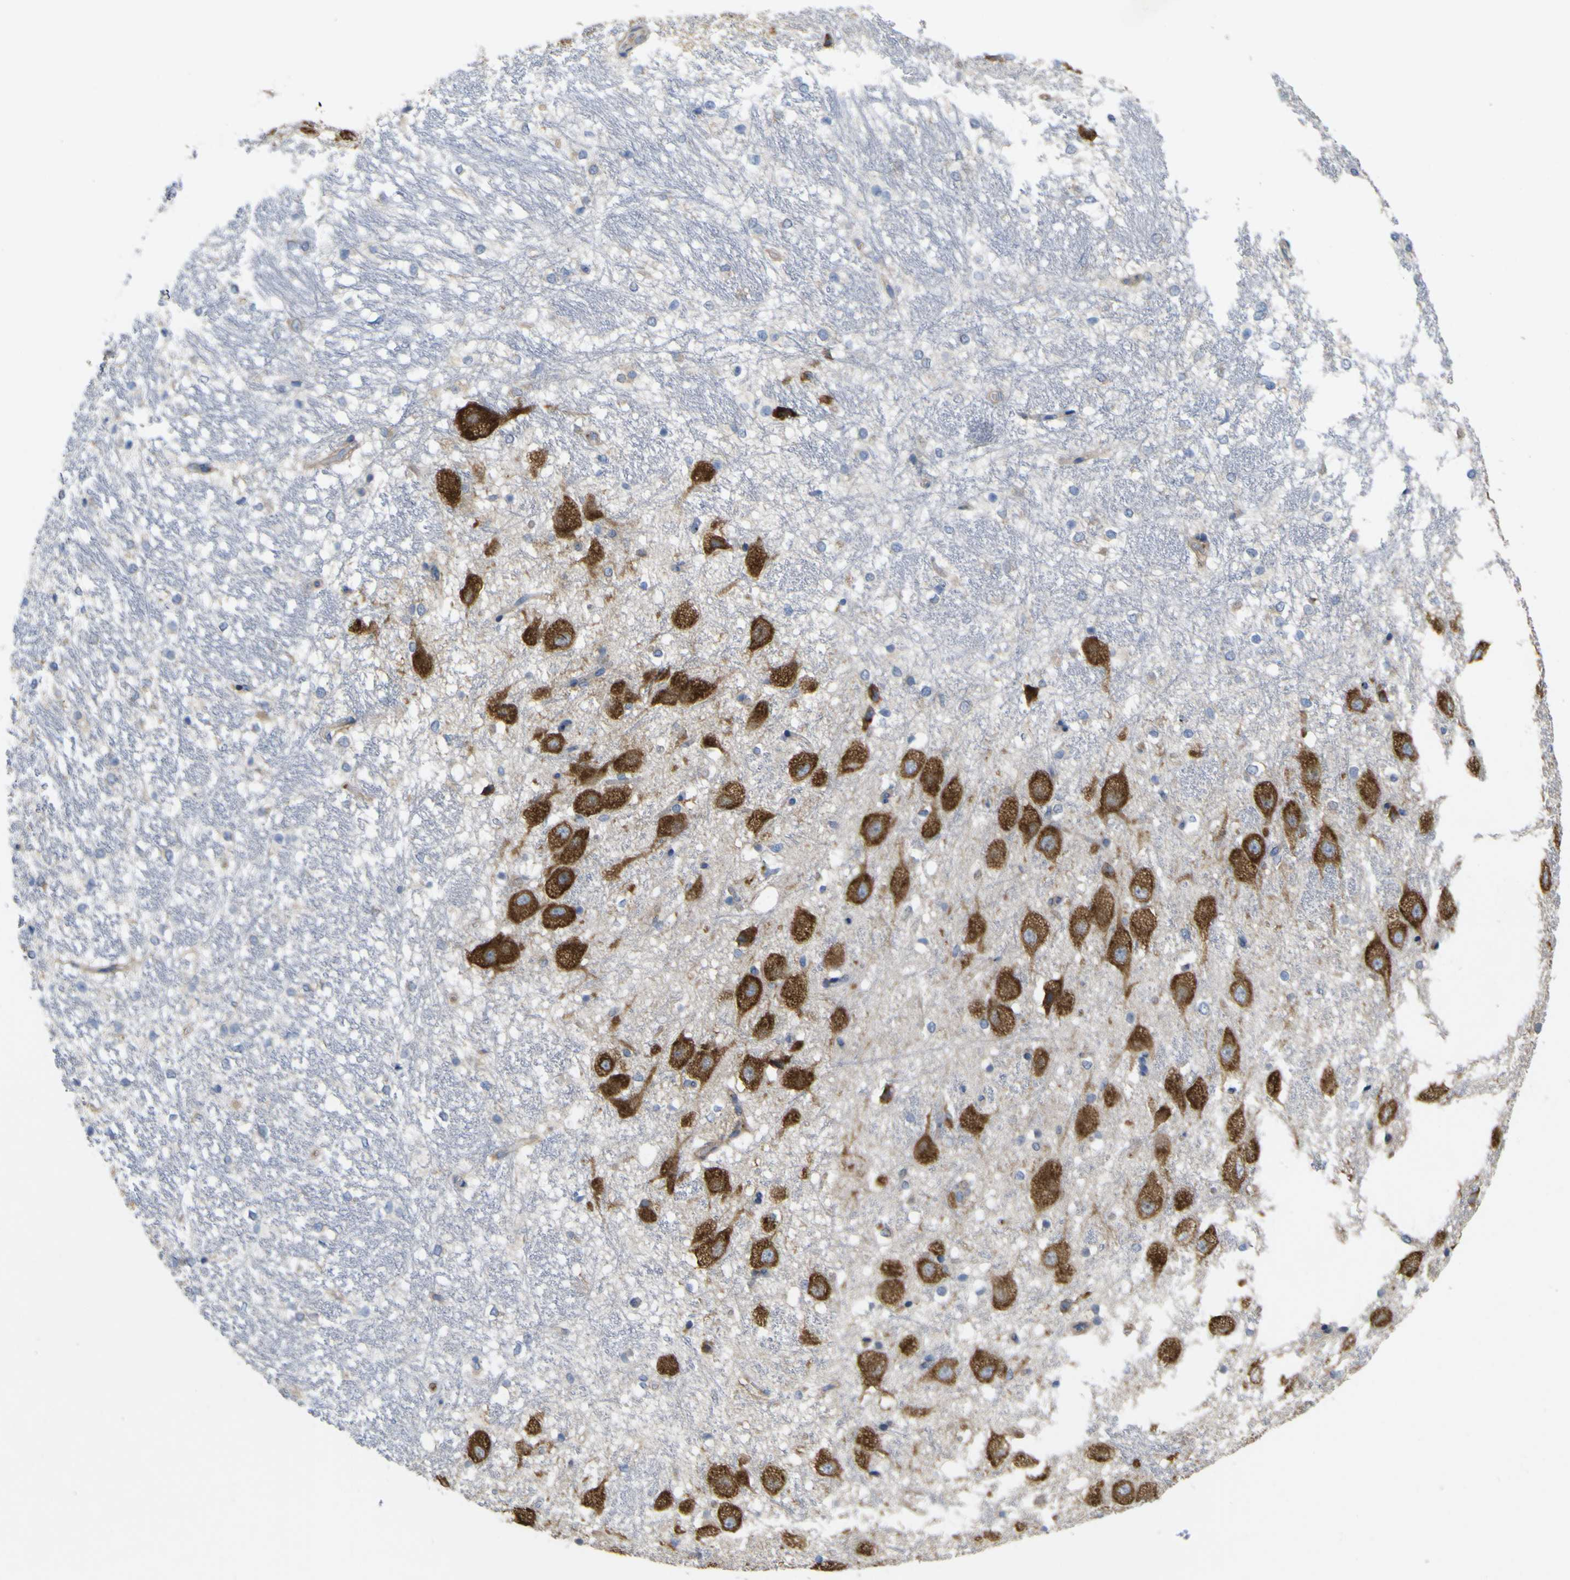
{"staining": {"intensity": "negative", "quantity": "none", "location": "none"}, "tissue": "hippocampus", "cell_type": "Glial cells", "image_type": "normal", "snomed": [{"axis": "morphology", "description": "Normal tissue, NOS"}, {"axis": "topography", "description": "Hippocampus"}], "caption": "Image shows no significant protein expression in glial cells of benign hippocampus. (Immunohistochemistry, brightfield microscopy, high magnification).", "gene": "MYEOV", "patient": {"sex": "female", "age": 19}}